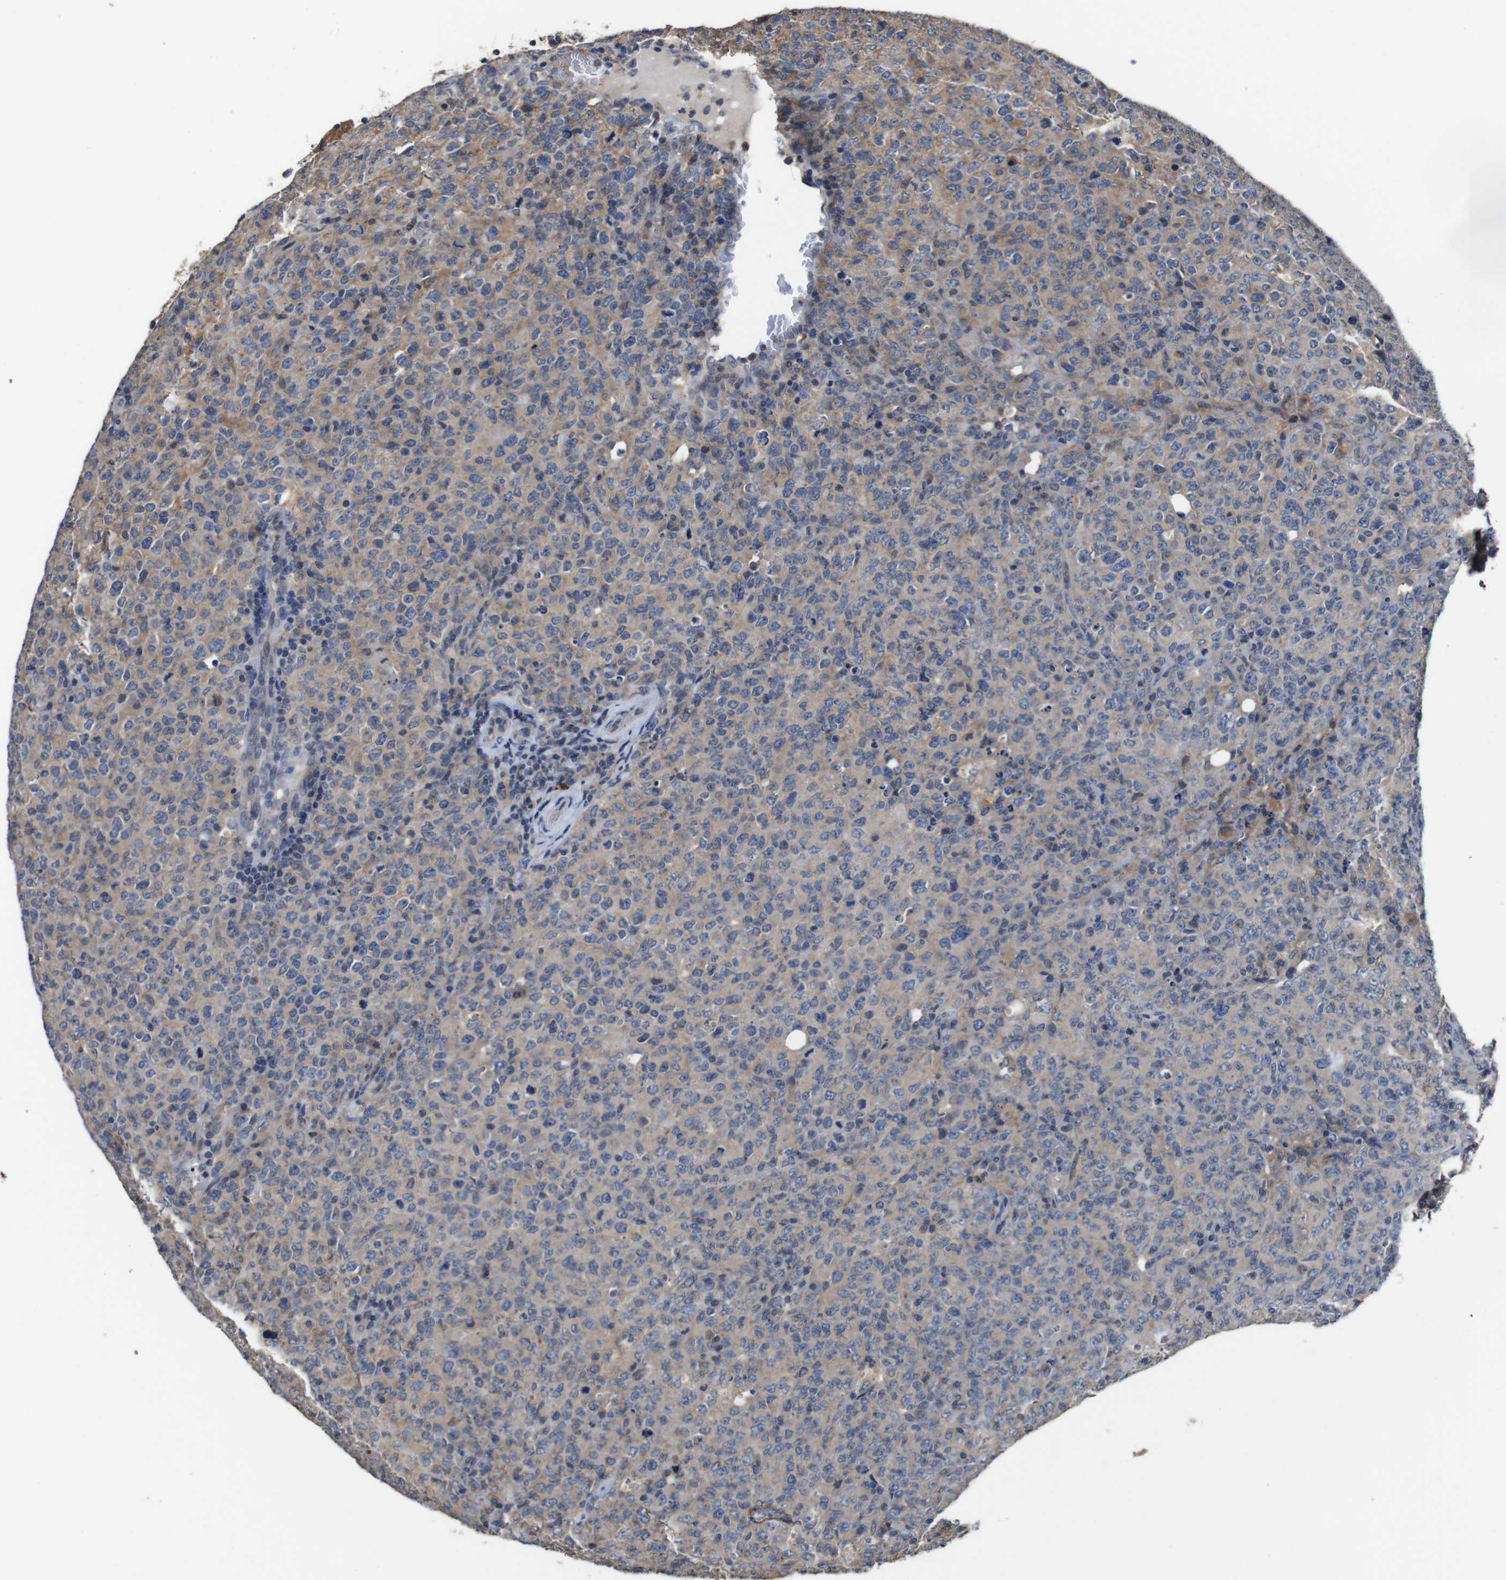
{"staining": {"intensity": "weak", "quantity": "25%-75%", "location": "cytoplasmic/membranous"}, "tissue": "lymphoma", "cell_type": "Tumor cells", "image_type": "cancer", "snomed": [{"axis": "morphology", "description": "Malignant lymphoma, non-Hodgkin's type, High grade"}, {"axis": "topography", "description": "Tonsil"}], "caption": "Weak cytoplasmic/membranous expression is identified in approximately 25%-75% of tumor cells in malignant lymphoma, non-Hodgkin's type (high-grade).", "gene": "GLIPR1", "patient": {"sex": "female", "age": 36}}